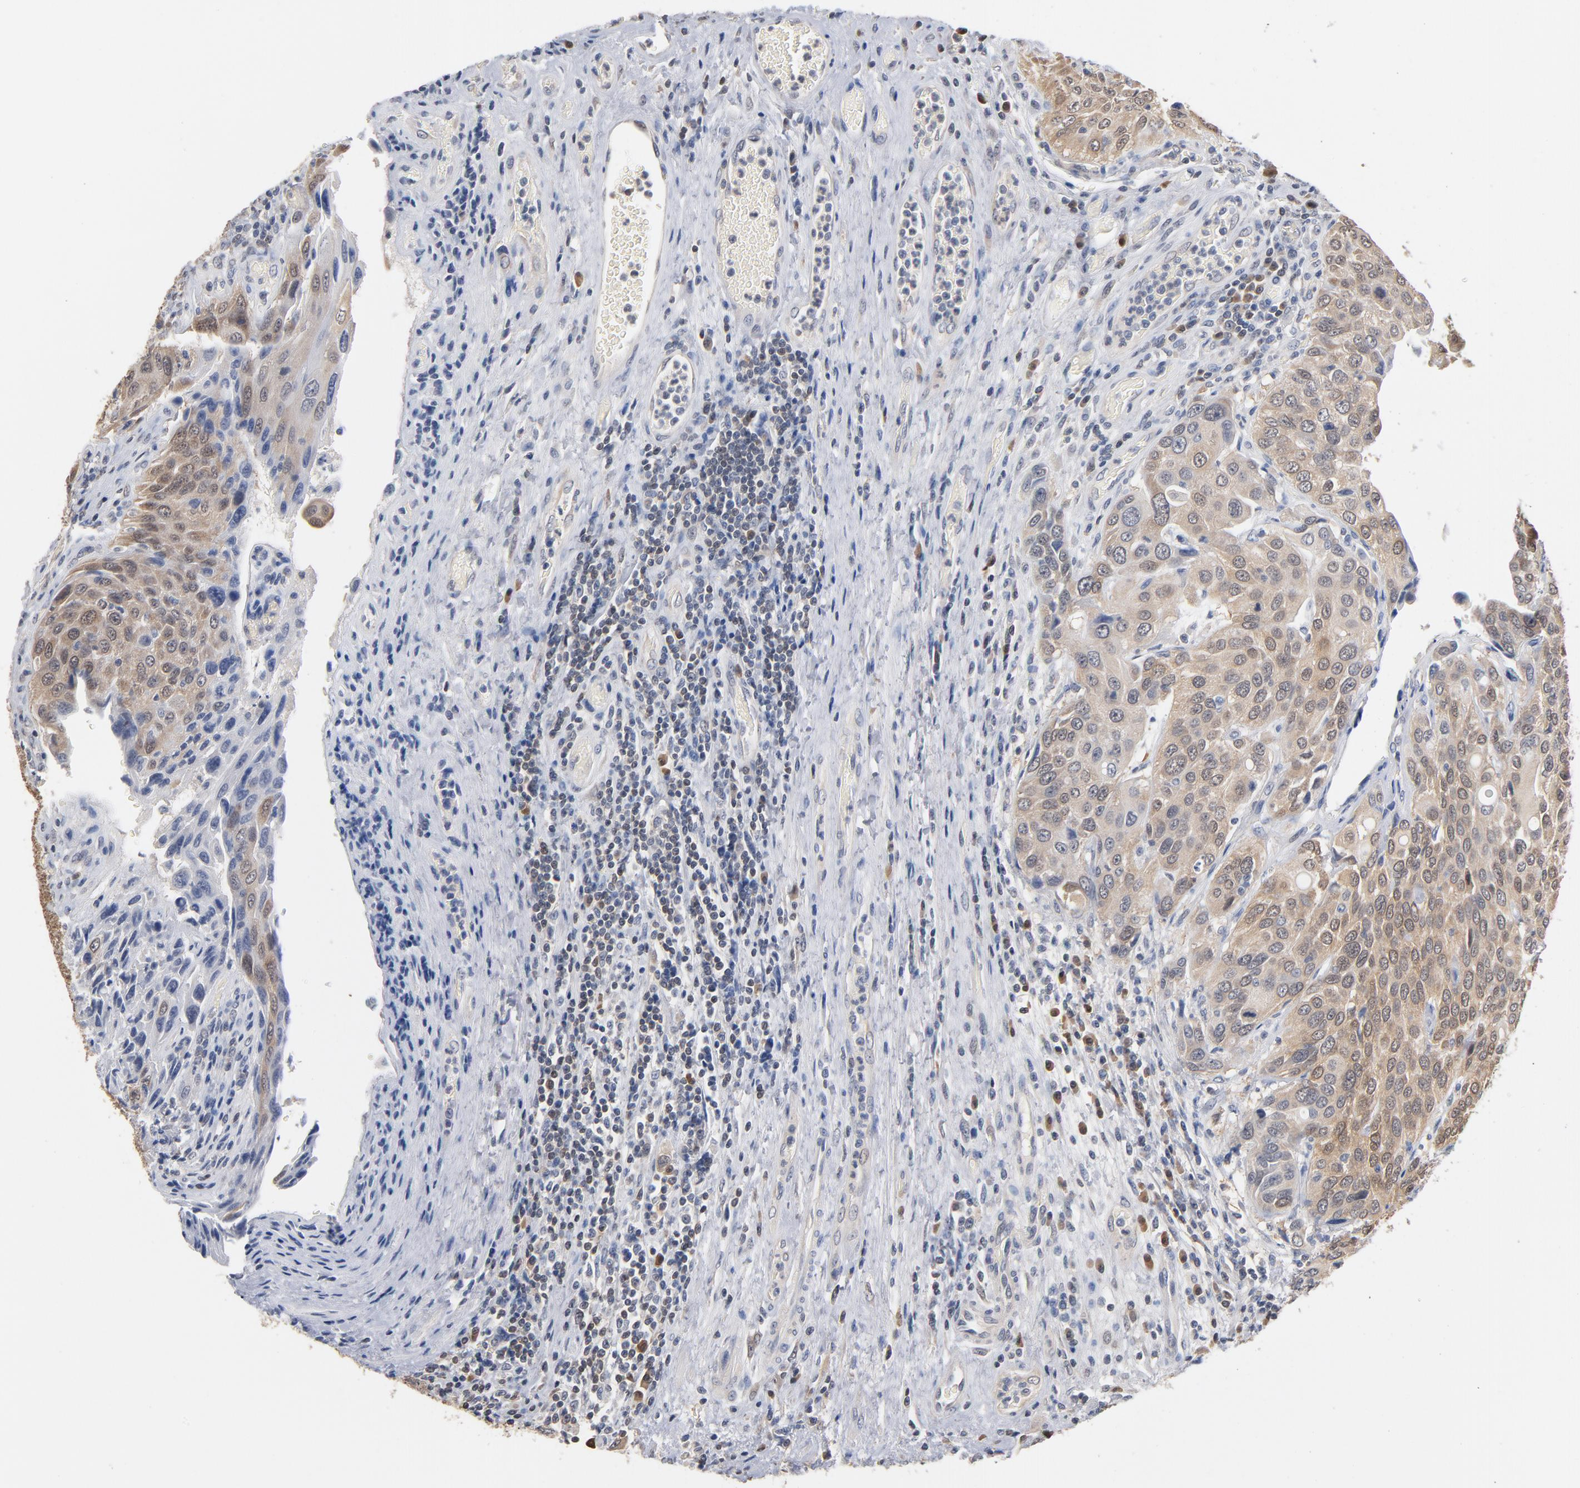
{"staining": {"intensity": "moderate", "quantity": ">75%", "location": "cytoplasmic/membranous"}, "tissue": "urothelial cancer", "cell_type": "Tumor cells", "image_type": "cancer", "snomed": [{"axis": "morphology", "description": "Urothelial carcinoma, High grade"}, {"axis": "topography", "description": "Urinary bladder"}], "caption": "High-magnification brightfield microscopy of high-grade urothelial carcinoma stained with DAB (brown) and counterstained with hematoxylin (blue). tumor cells exhibit moderate cytoplasmic/membranous positivity is identified in about>75% of cells.", "gene": "MIF", "patient": {"sex": "male", "age": 50}}